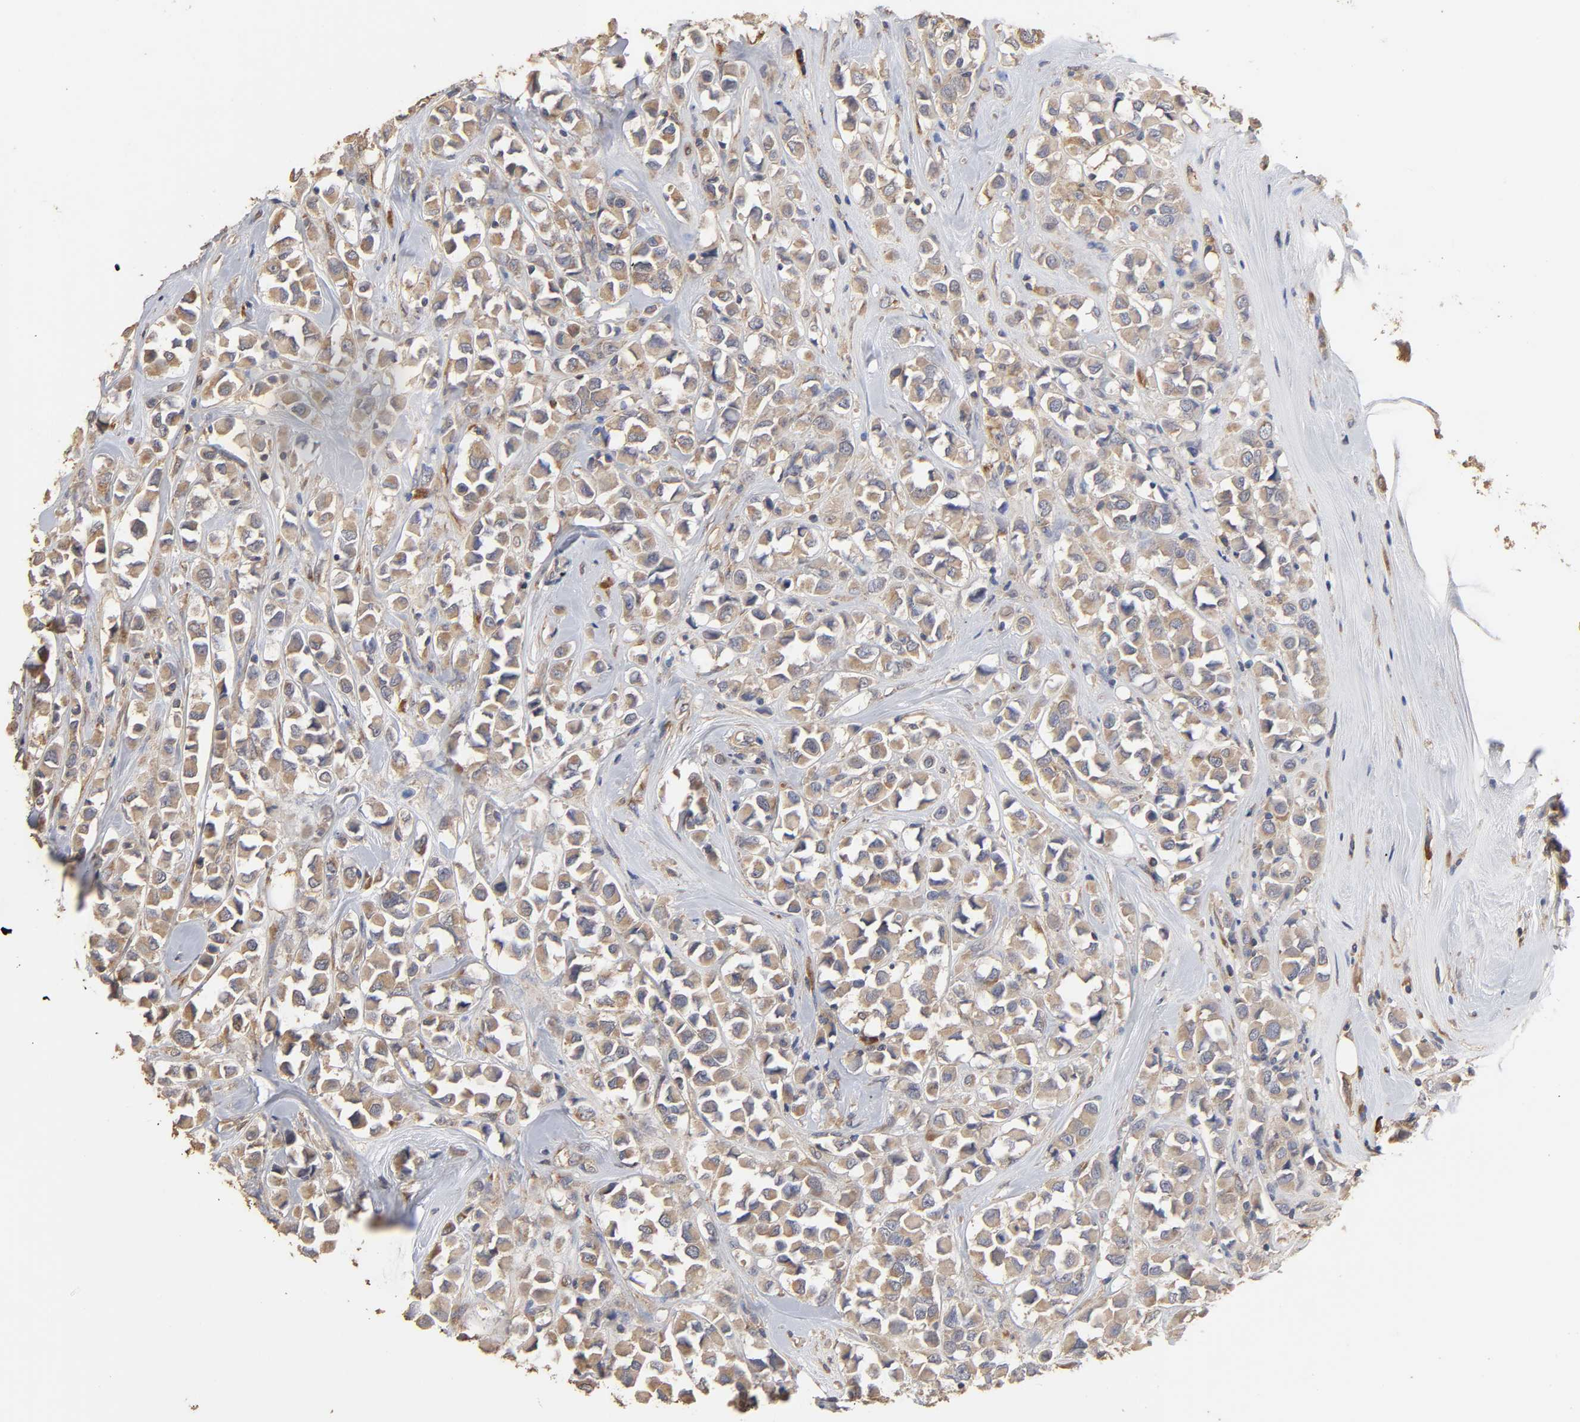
{"staining": {"intensity": "weak", "quantity": ">75%", "location": "cytoplasmic/membranous"}, "tissue": "breast cancer", "cell_type": "Tumor cells", "image_type": "cancer", "snomed": [{"axis": "morphology", "description": "Duct carcinoma"}, {"axis": "topography", "description": "Breast"}], "caption": "An IHC image of tumor tissue is shown. Protein staining in brown labels weak cytoplasmic/membranous positivity in breast cancer (infiltrating ductal carcinoma) within tumor cells. (IHC, brightfield microscopy, high magnification).", "gene": "EIF4G2", "patient": {"sex": "female", "age": 61}}